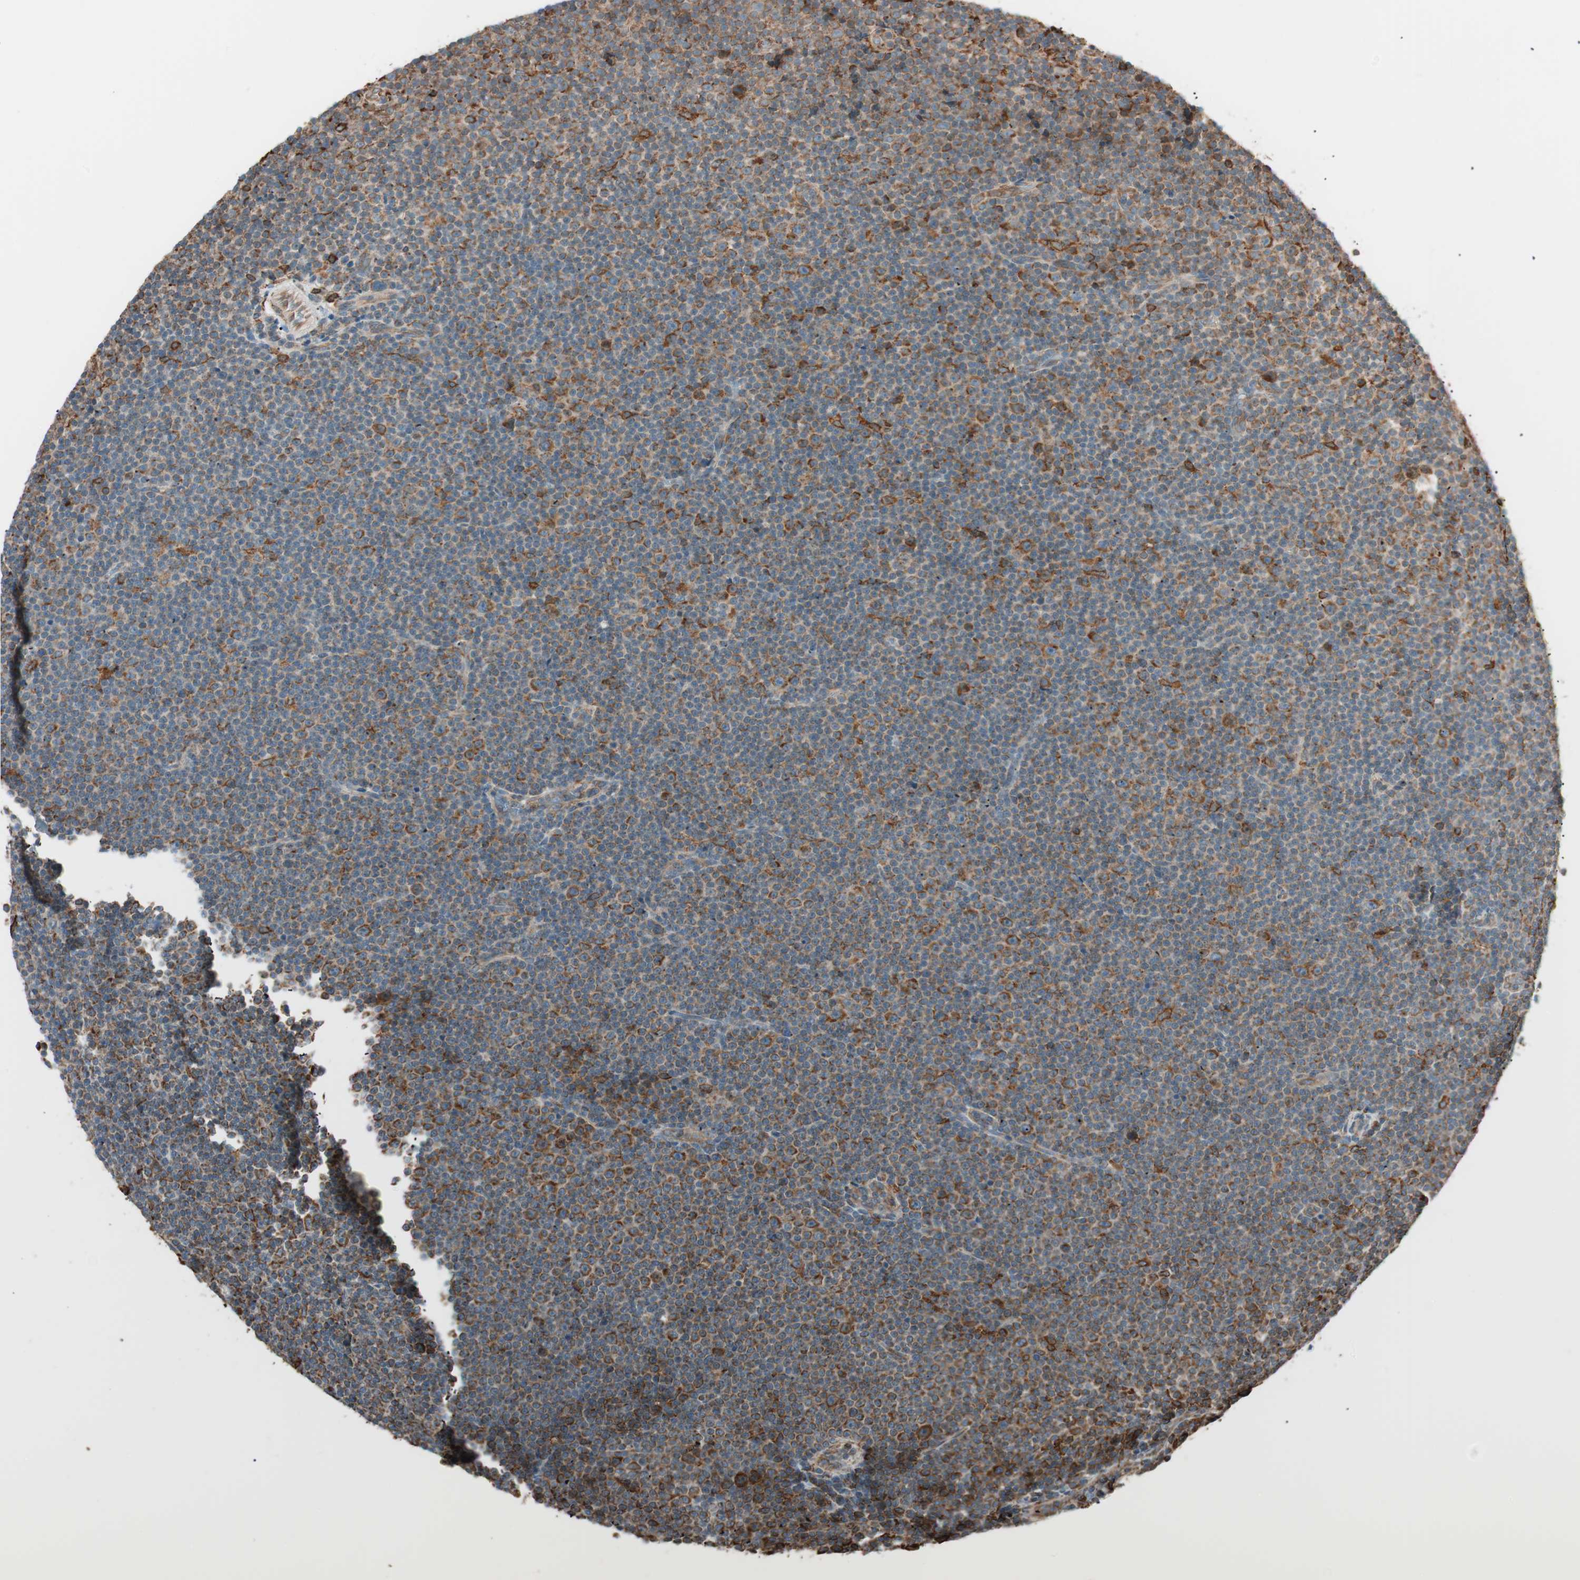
{"staining": {"intensity": "strong", "quantity": ">75%", "location": "cytoplasmic/membranous"}, "tissue": "lymphoma", "cell_type": "Tumor cells", "image_type": "cancer", "snomed": [{"axis": "morphology", "description": "Malignant lymphoma, non-Hodgkin's type, Low grade"}, {"axis": "topography", "description": "Lymph node"}], "caption": "Immunohistochemistry (IHC) of lymphoma exhibits high levels of strong cytoplasmic/membranous positivity in approximately >75% of tumor cells. (DAB (3,3'-diaminobenzidine) = brown stain, brightfield microscopy at high magnification).", "gene": "VEGFA", "patient": {"sex": "female", "age": 67}}